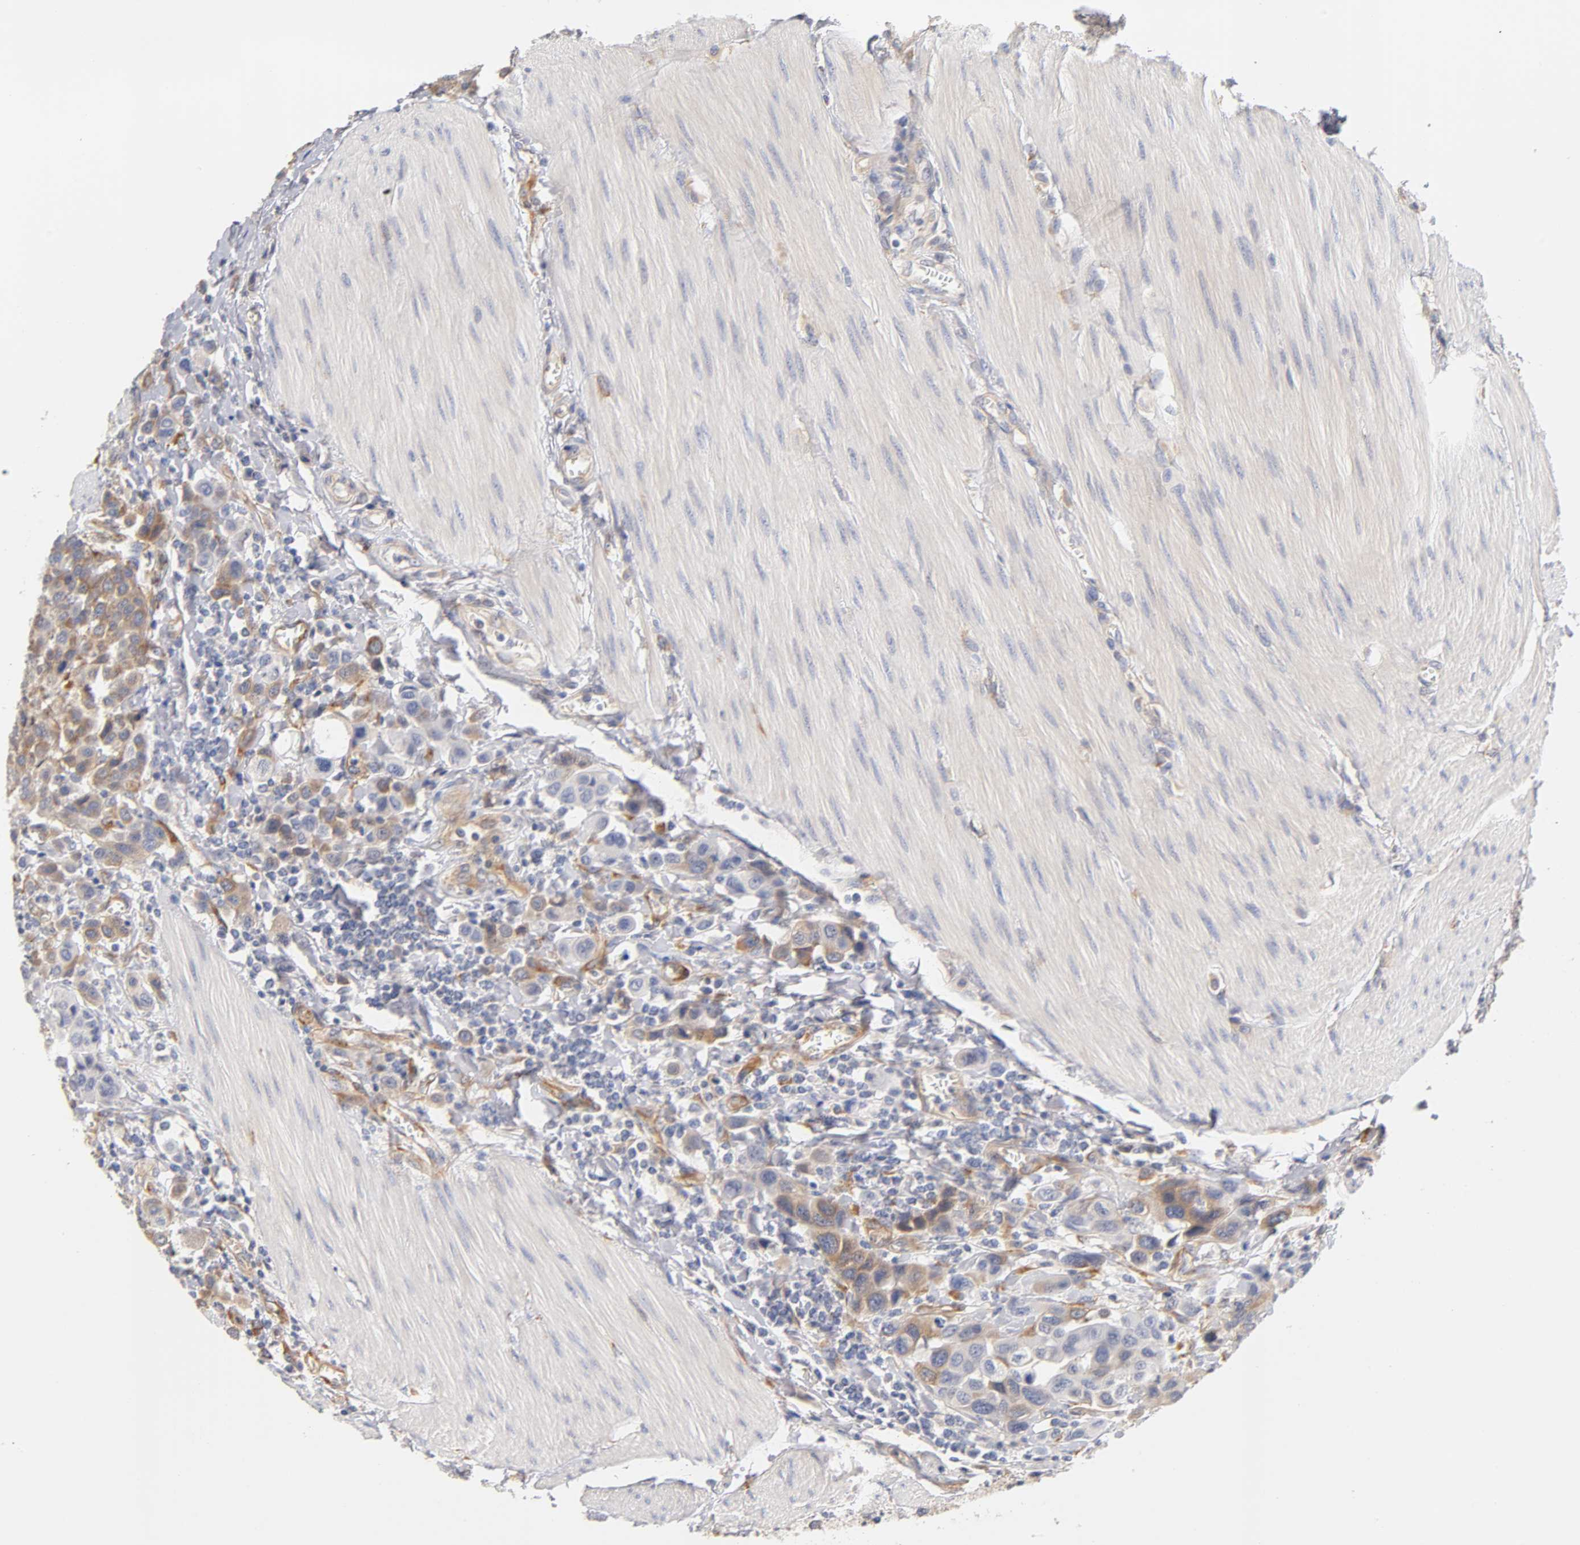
{"staining": {"intensity": "weak", "quantity": "<25%", "location": "cytoplasmic/membranous"}, "tissue": "urothelial cancer", "cell_type": "Tumor cells", "image_type": "cancer", "snomed": [{"axis": "morphology", "description": "Urothelial carcinoma, High grade"}, {"axis": "topography", "description": "Urinary bladder"}], "caption": "Tumor cells are negative for brown protein staining in urothelial carcinoma (high-grade).", "gene": "LAMB1", "patient": {"sex": "male", "age": 50}}